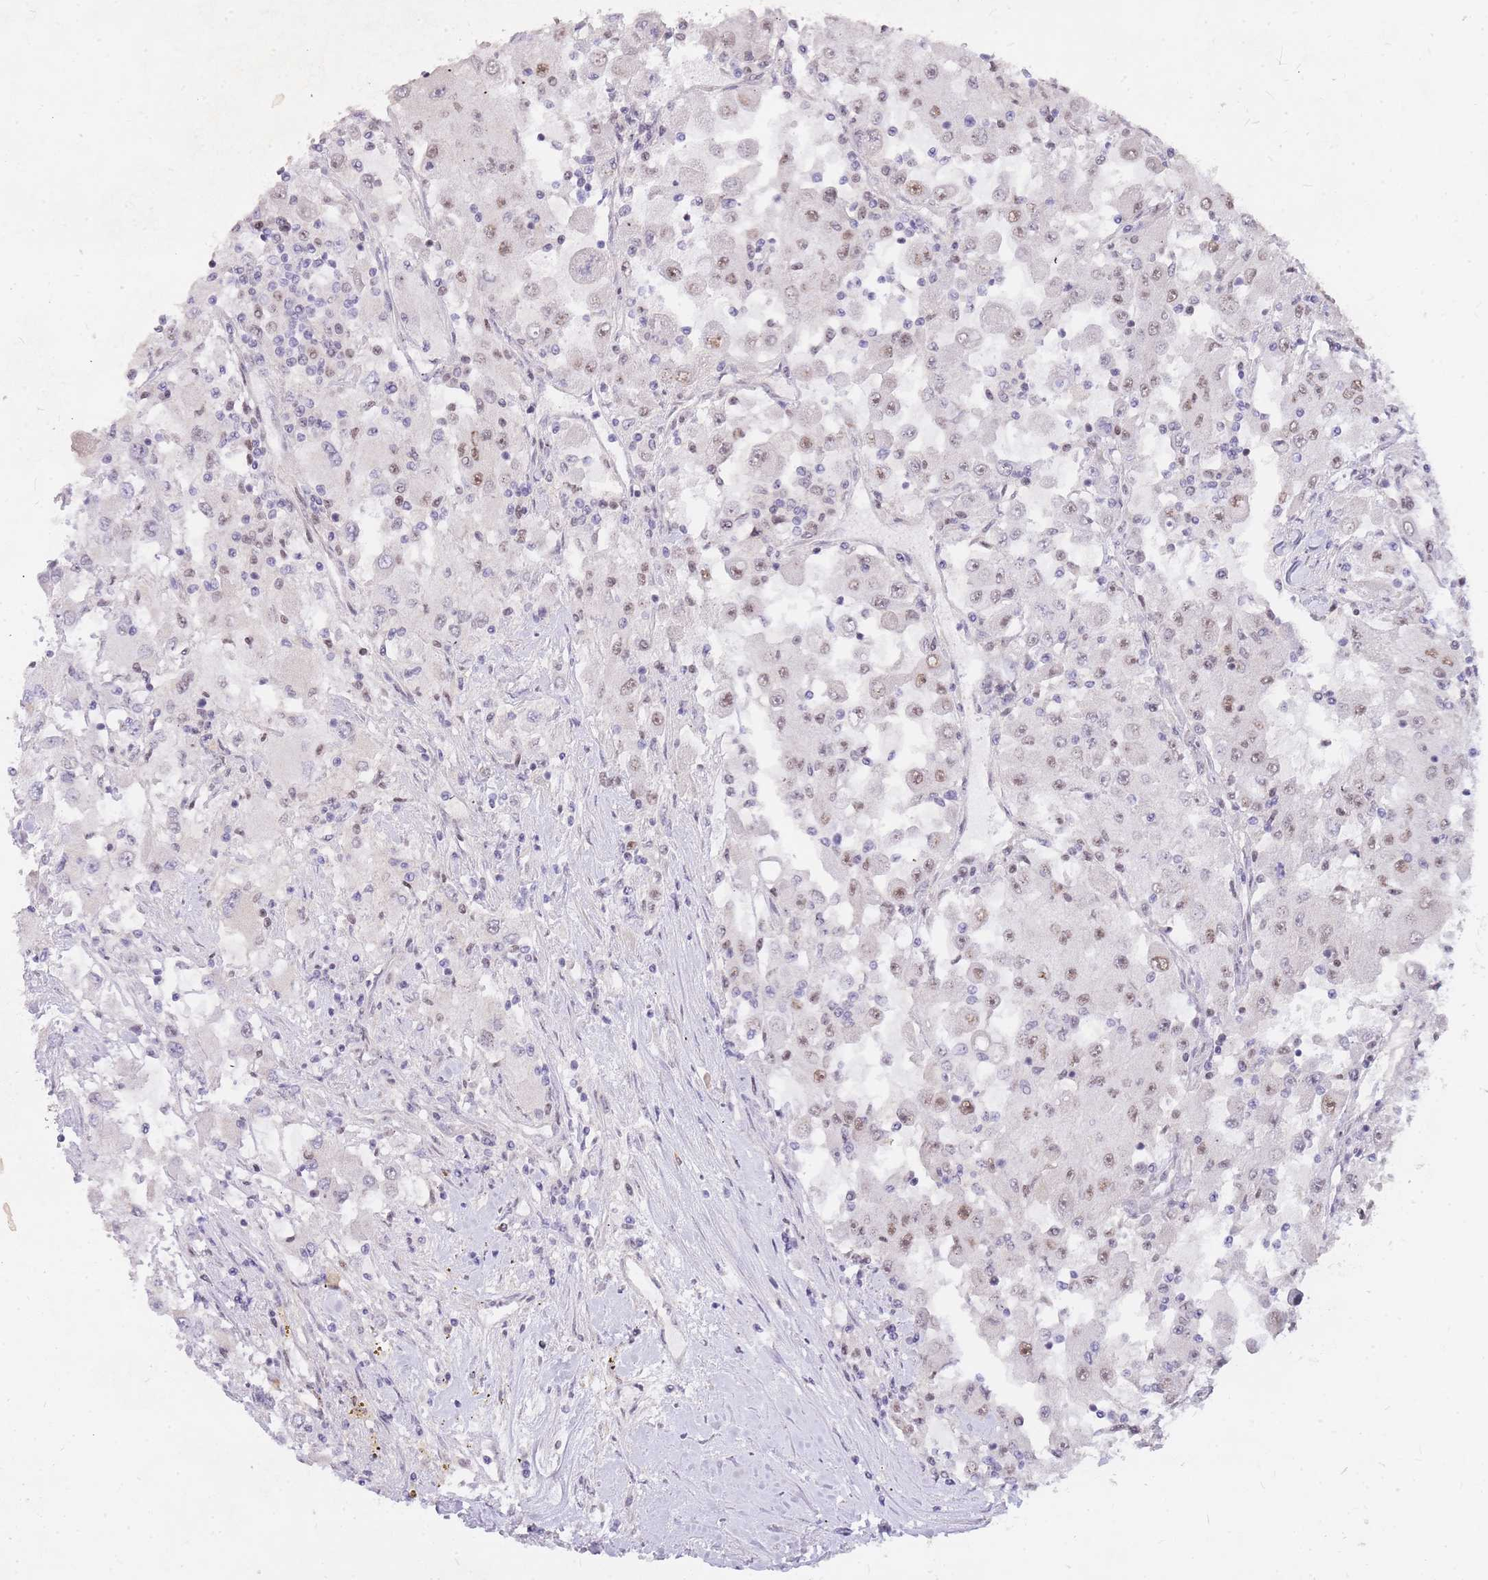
{"staining": {"intensity": "weak", "quantity": "25%-75%", "location": "nuclear"}, "tissue": "renal cancer", "cell_type": "Tumor cells", "image_type": "cancer", "snomed": [{"axis": "morphology", "description": "Adenocarcinoma, NOS"}, {"axis": "topography", "description": "Kidney"}], "caption": "The histopathology image demonstrates a brown stain indicating the presence of a protein in the nuclear of tumor cells in renal cancer (adenocarcinoma). Immunohistochemistry stains the protein in brown and the nuclei are stained blue.", "gene": "TLE2", "patient": {"sex": "female", "age": 67}}